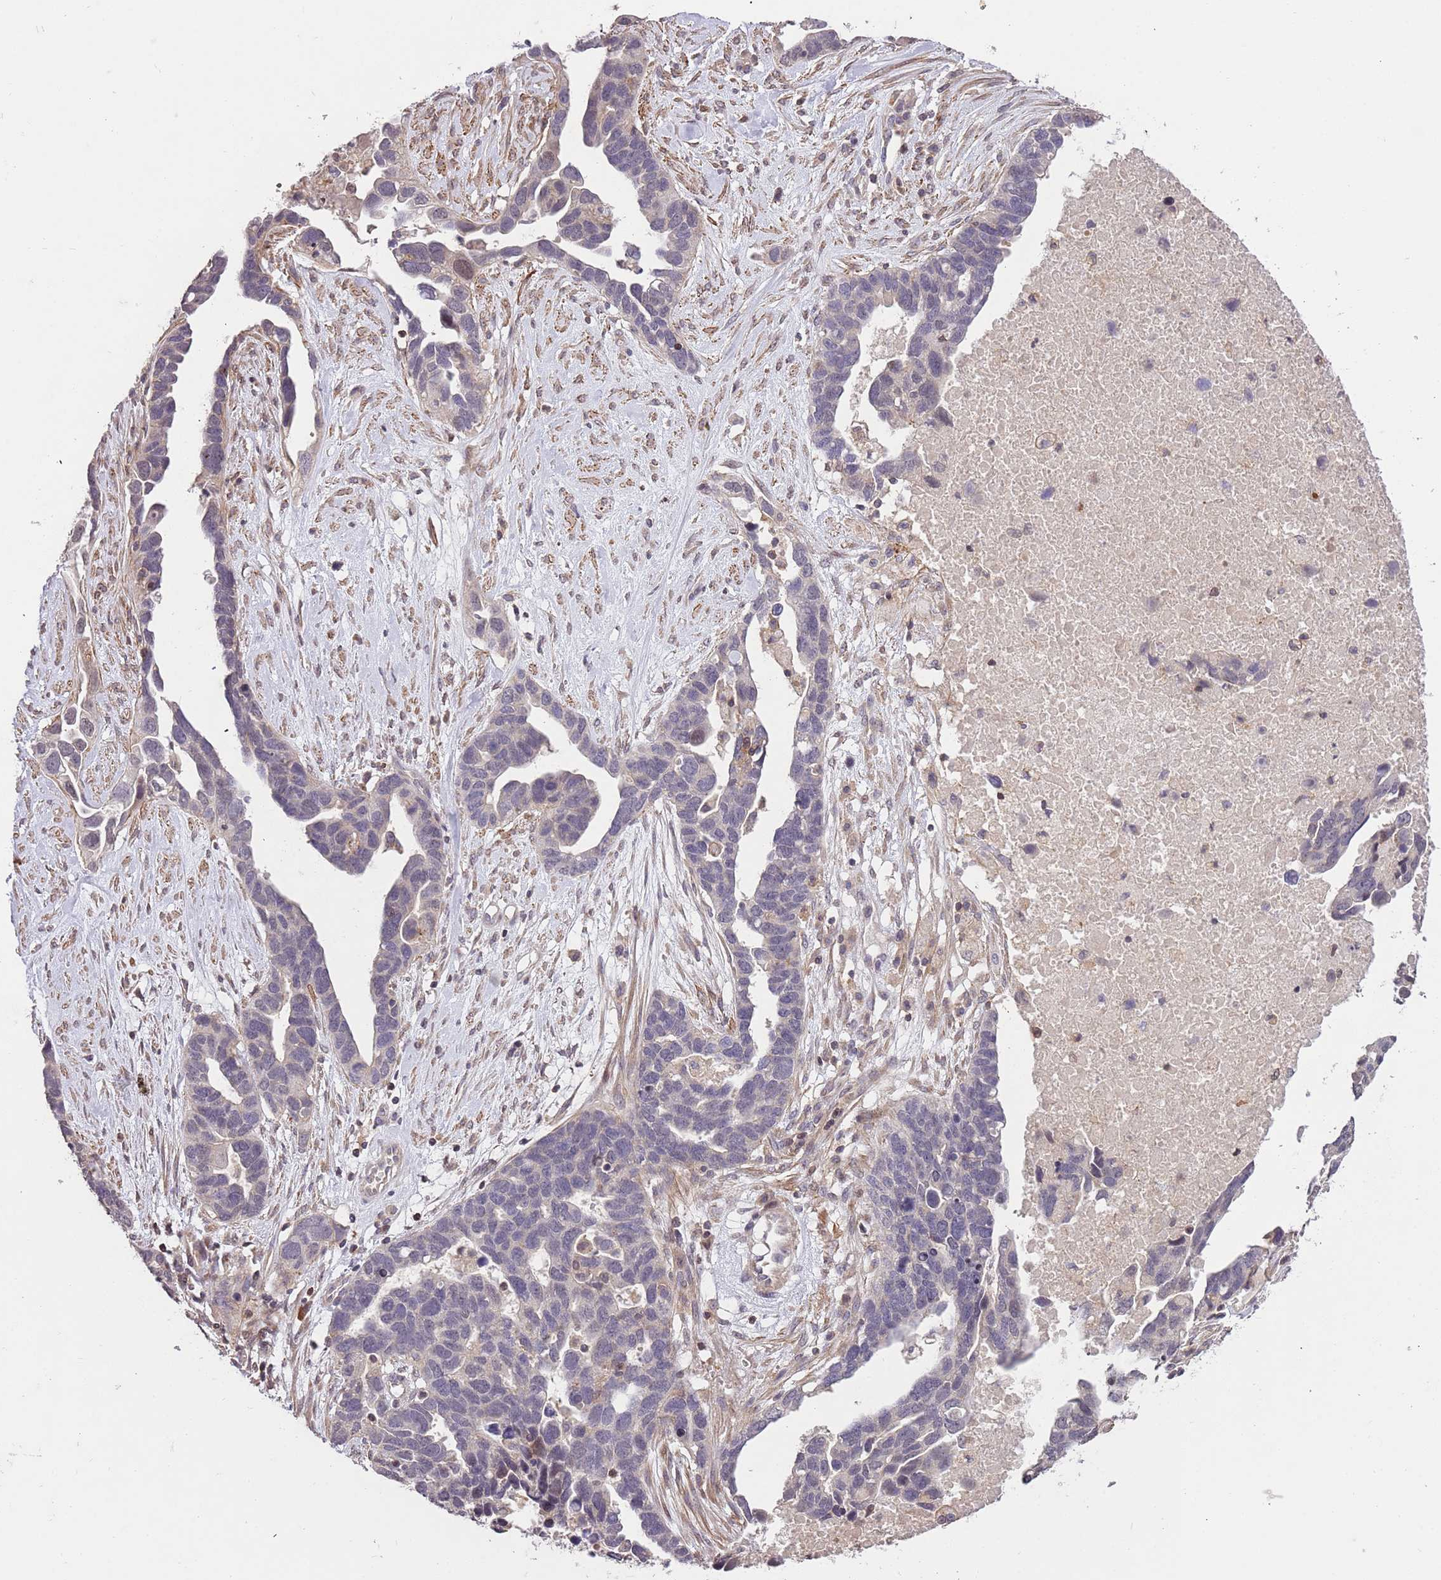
{"staining": {"intensity": "negative", "quantity": "none", "location": "none"}, "tissue": "ovarian cancer", "cell_type": "Tumor cells", "image_type": "cancer", "snomed": [{"axis": "morphology", "description": "Cystadenocarcinoma, serous, NOS"}, {"axis": "topography", "description": "Ovary"}], "caption": "IHC of ovarian serous cystadenocarcinoma exhibits no expression in tumor cells.", "gene": "SLC16A4", "patient": {"sex": "female", "age": 54}}